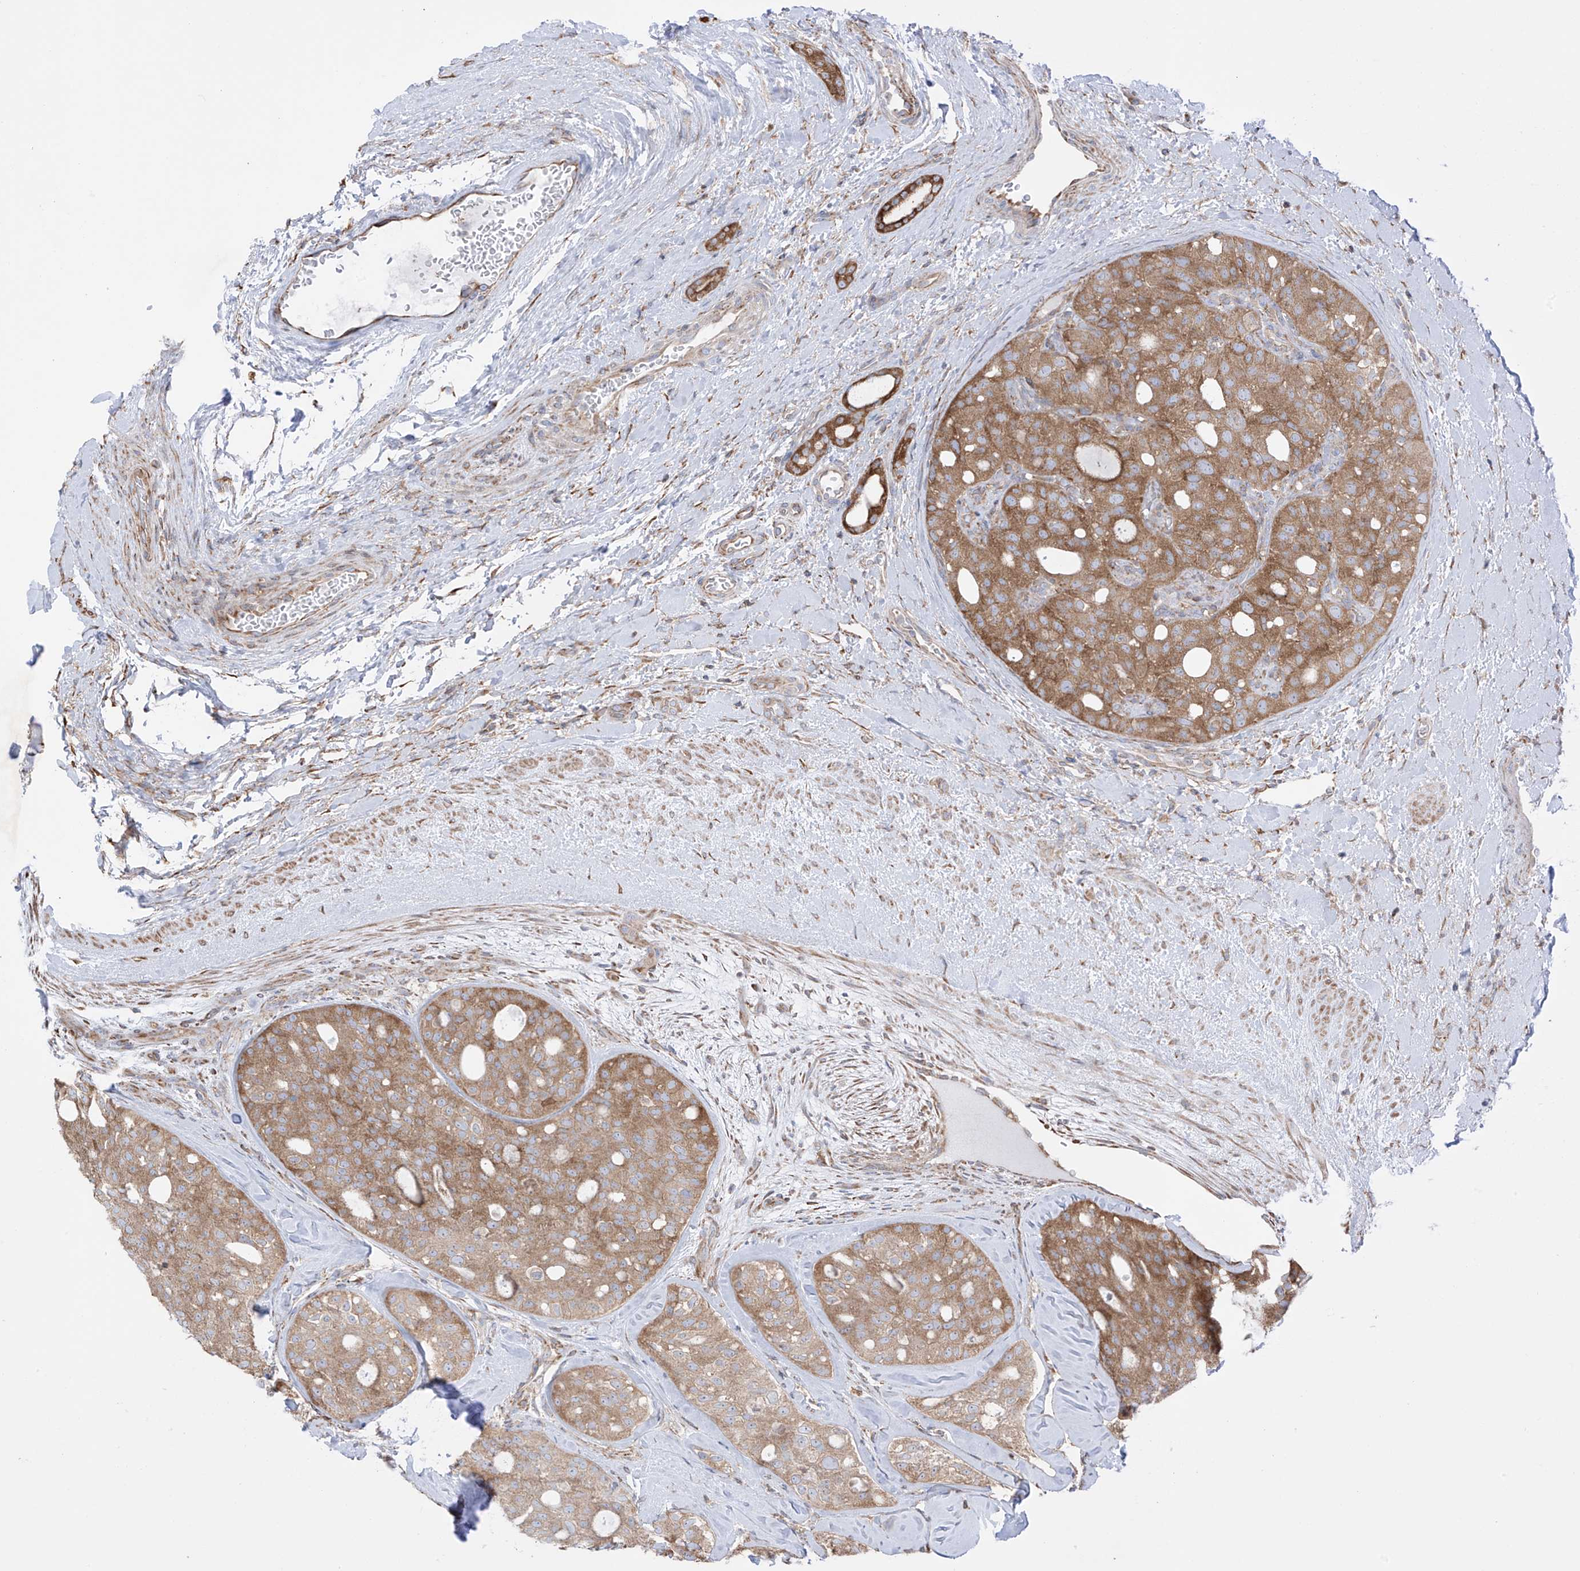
{"staining": {"intensity": "strong", "quantity": ">75%", "location": "cytoplasmic/membranous"}, "tissue": "thyroid cancer", "cell_type": "Tumor cells", "image_type": "cancer", "snomed": [{"axis": "morphology", "description": "Follicular adenoma carcinoma, NOS"}, {"axis": "topography", "description": "Thyroid gland"}], "caption": "Tumor cells display high levels of strong cytoplasmic/membranous expression in approximately >75% of cells in human follicular adenoma carcinoma (thyroid).", "gene": "XKR3", "patient": {"sex": "male", "age": 75}}